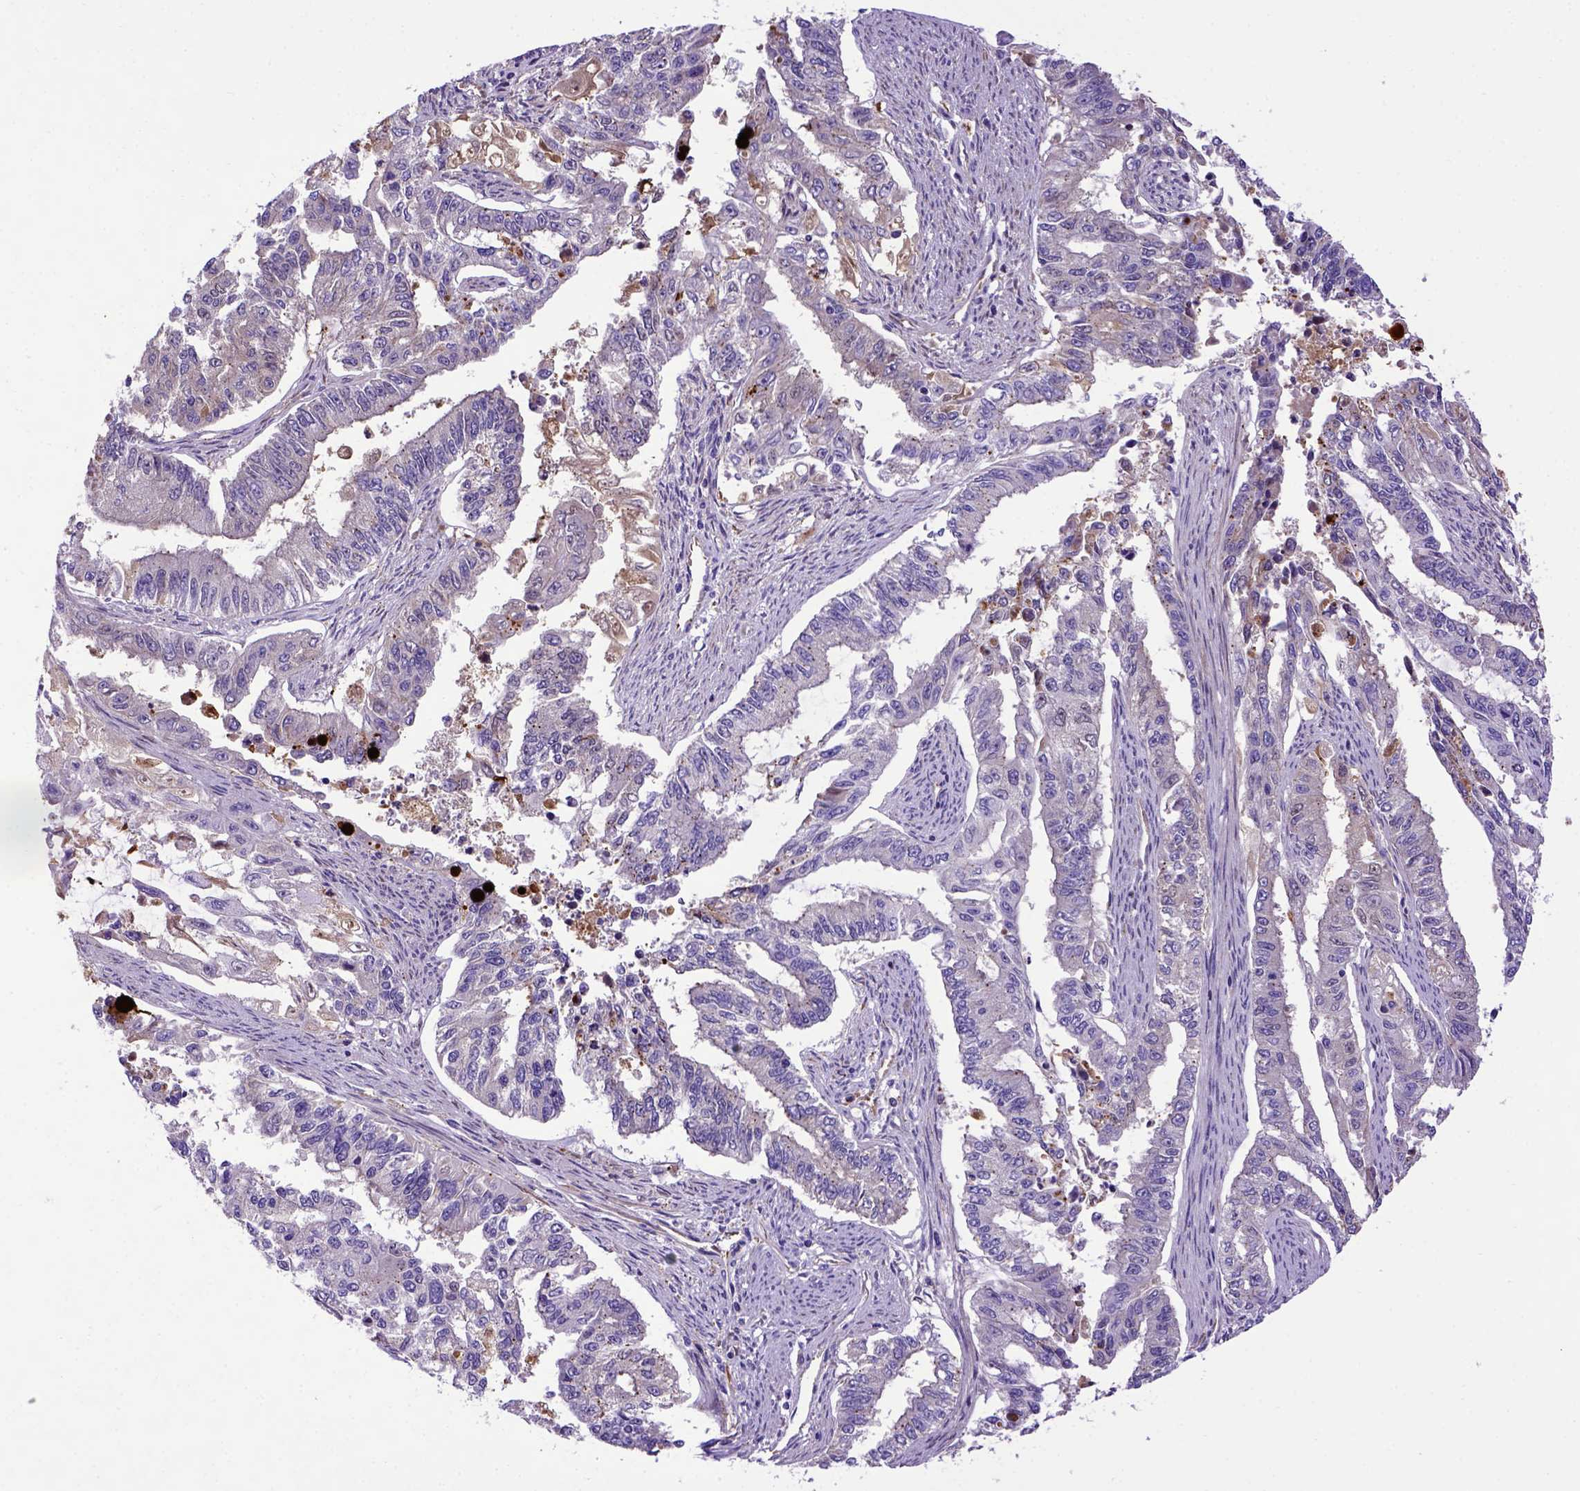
{"staining": {"intensity": "negative", "quantity": "none", "location": "none"}, "tissue": "endometrial cancer", "cell_type": "Tumor cells", "image_type": "cancer", "snomed": [{"axis": "morphology", "description": "Adenocarcinoma, NOS"}, {"axis": "topography", "description": "Uterus"}], "caption": "Endometrial adenocarcinoma was stained to show a protein in brown. There is no significant positivity in tumor cells.", "gene": "ADAM12", "patient": {"sex": "female", "age": 59}}